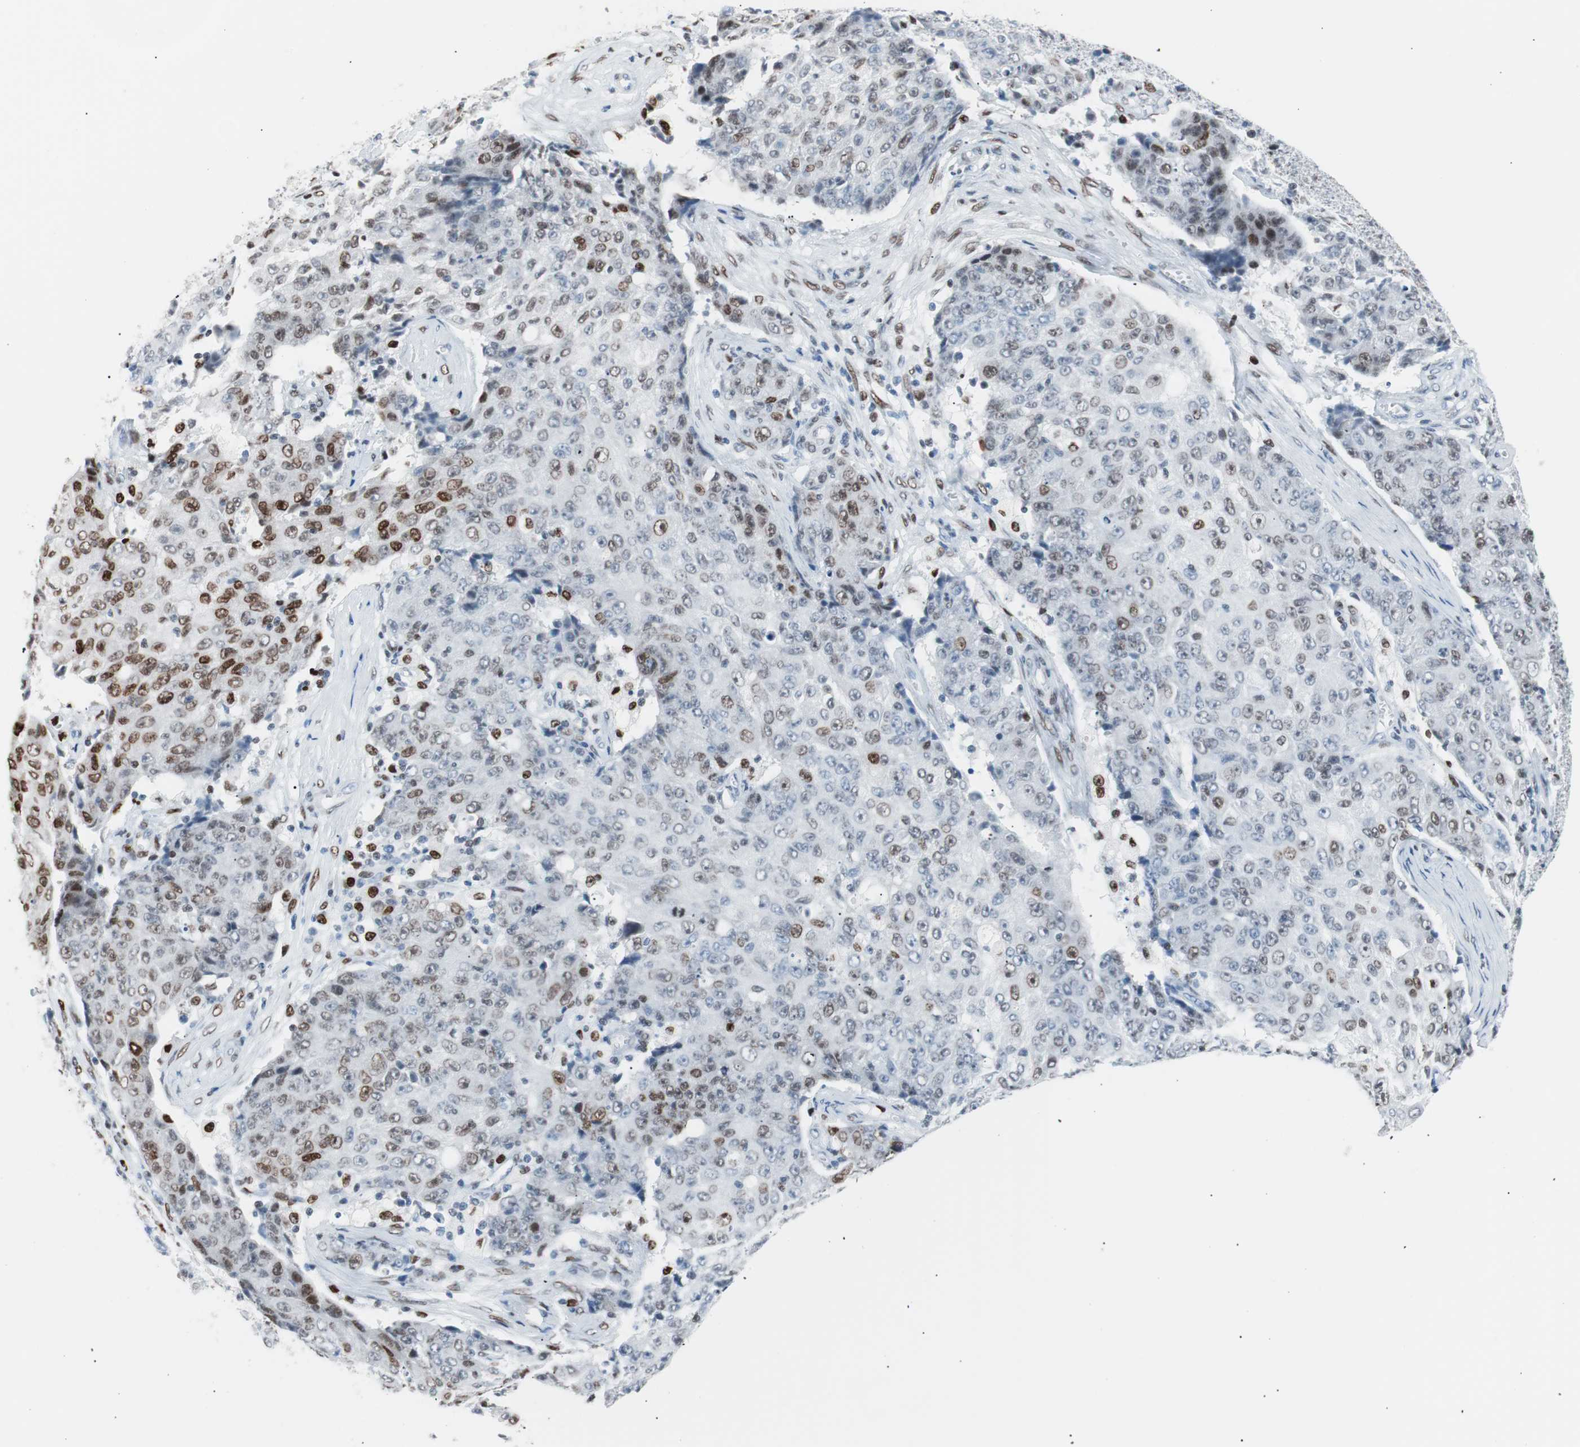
{"staining": {"intensity": "moderate", "quantity": "25%-75%", "location": "nuclear"}, "tissue": "ovarian cancer", "cell_type": "Tumor cells", "image_type": "cancer", "snomed": [{"axis": "morphology", "description": "Carcinoma, endometroid"}, {"axis": "topography", "description": "Ovary"}], "caption": "Endometroid carcinoma (ovarian) stained with DAB (3,3'-diaminobenzidine) immunohistochemistry (IHC) displays medium levels of moderate nuclear positivity in about 25%-75% of tumor cells. The protein is shown in brown color, while the nuclei are stained blue.", "gene": "CEBPB", "patient": {"sex": "female", "age": 42}}